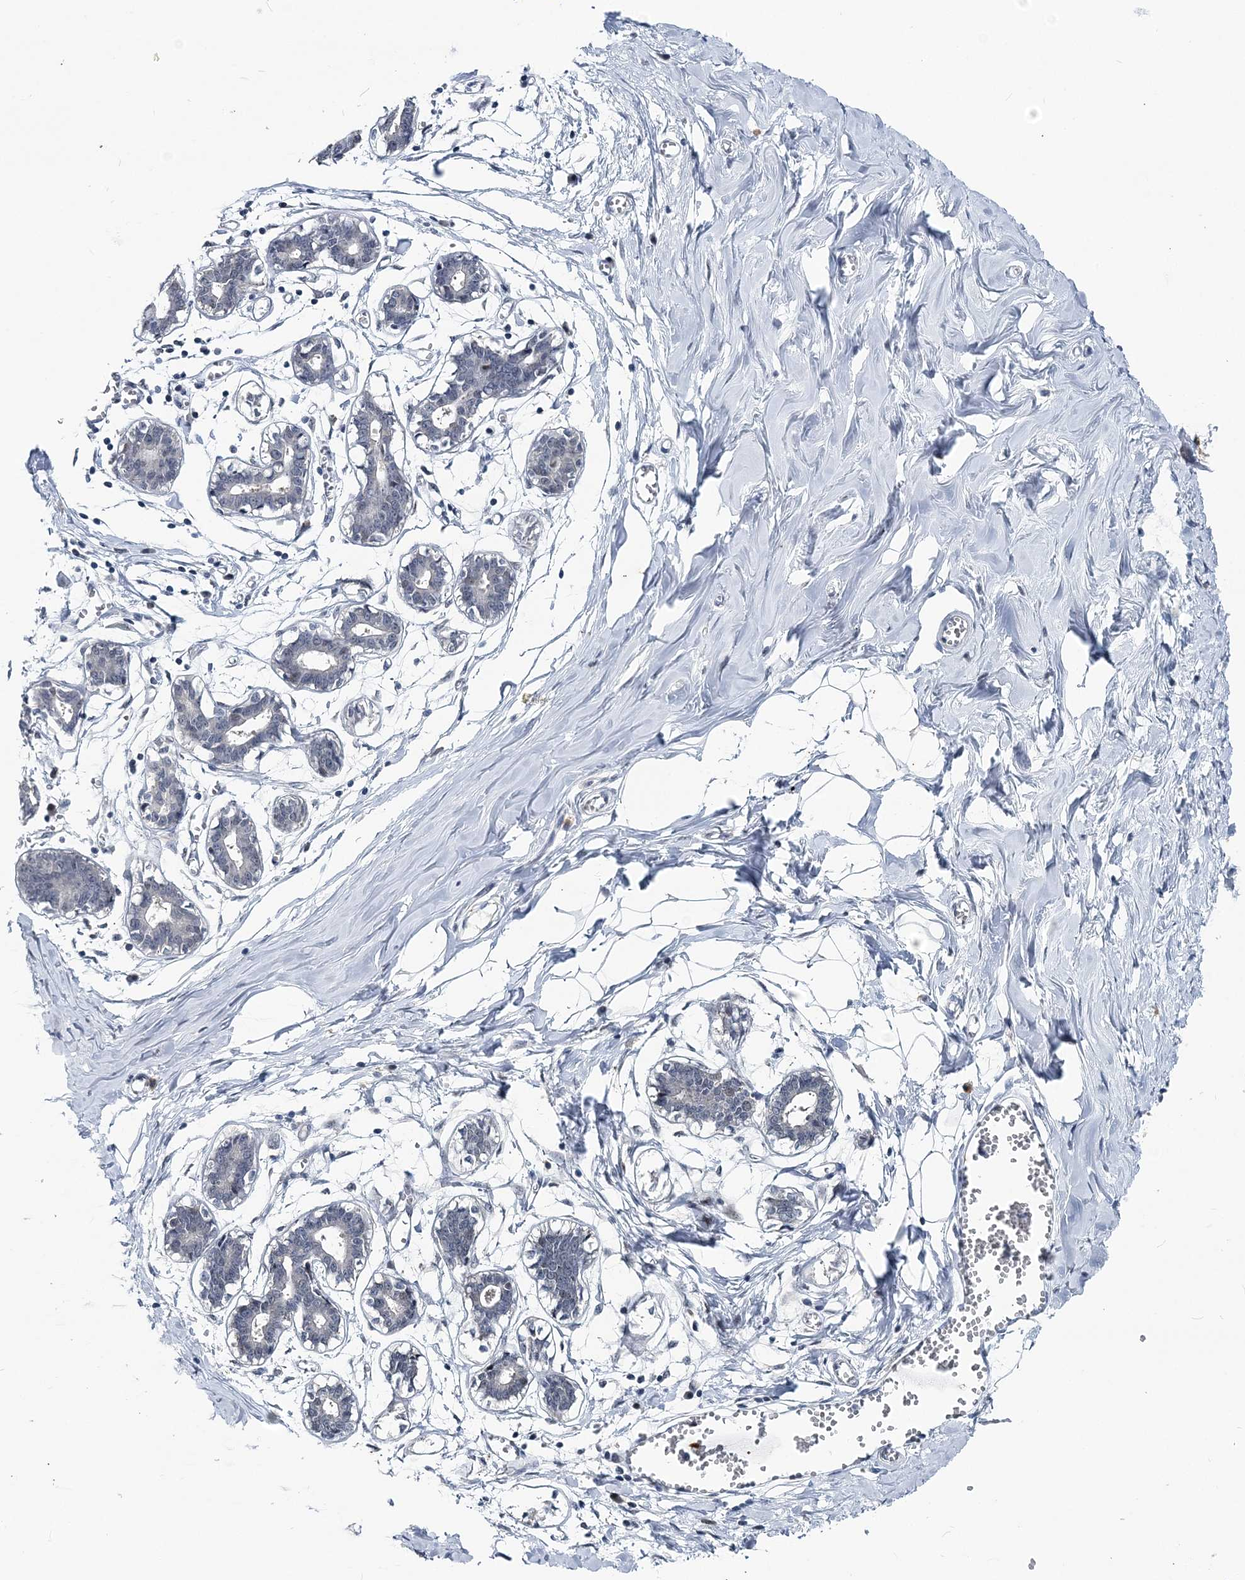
{"staining": {"intensity": "negative", "quantity": "none", "location": "none"}, "tissue": "breast", "cell_type": "Adipocytes", "image_type": "normal", "snomed": [{"axis": "morphology", "description": "Normal tissue, NOS"}, {"axis": "topography", "description": "Breast"}], "caption": "Histopathology image shows no significant protein positivity in adipocytes of benign breast.", "gene": "HYCC2", "patient": {"sex": "female", "age": 27}}